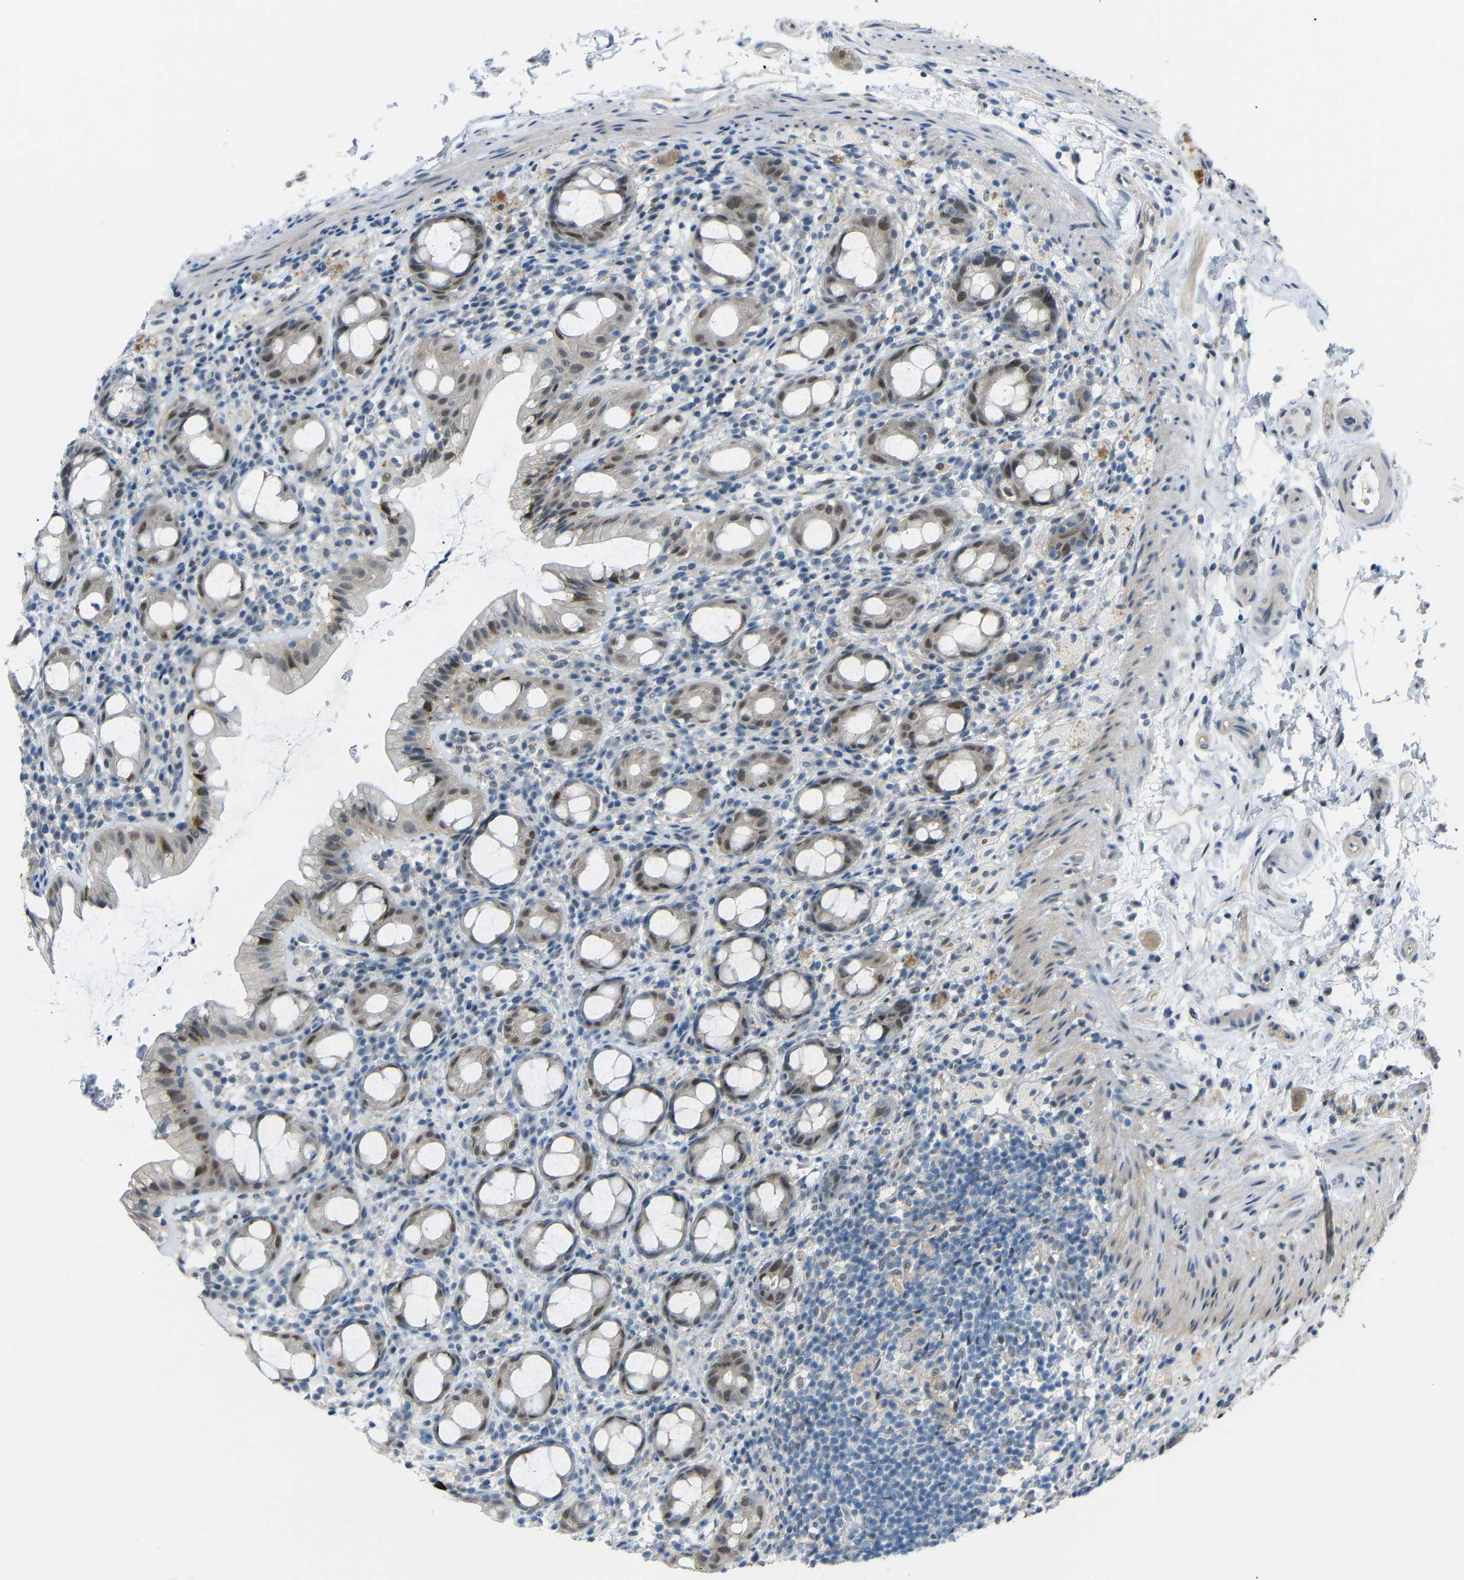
{"staining": {"intensity": "moderate", "quantity": "25%-75%", "location": "nuclear"}, "tissue": "rectum", "cell_type": "Glandular cells", "image_type": "normal", "snomed": [{"axis": "morphology", "description": "Normal tissue, NOS"}, {"axis": "topography", "description": "Rectum"}], "caption": "Immunohistochemical staining of normal human rectum exhibits 25%-75% levels of moderate nuclear protein expression in approximately 25%-75% of glandular cells. The protein is stained brown, and the nuclei are stained in blue (DAB (3,3'-diaminobenzidine) IHC with brightfield microscopy, high magnification).", "gene": "GPR158", "patient": {"sex": "male", "age": 44}}